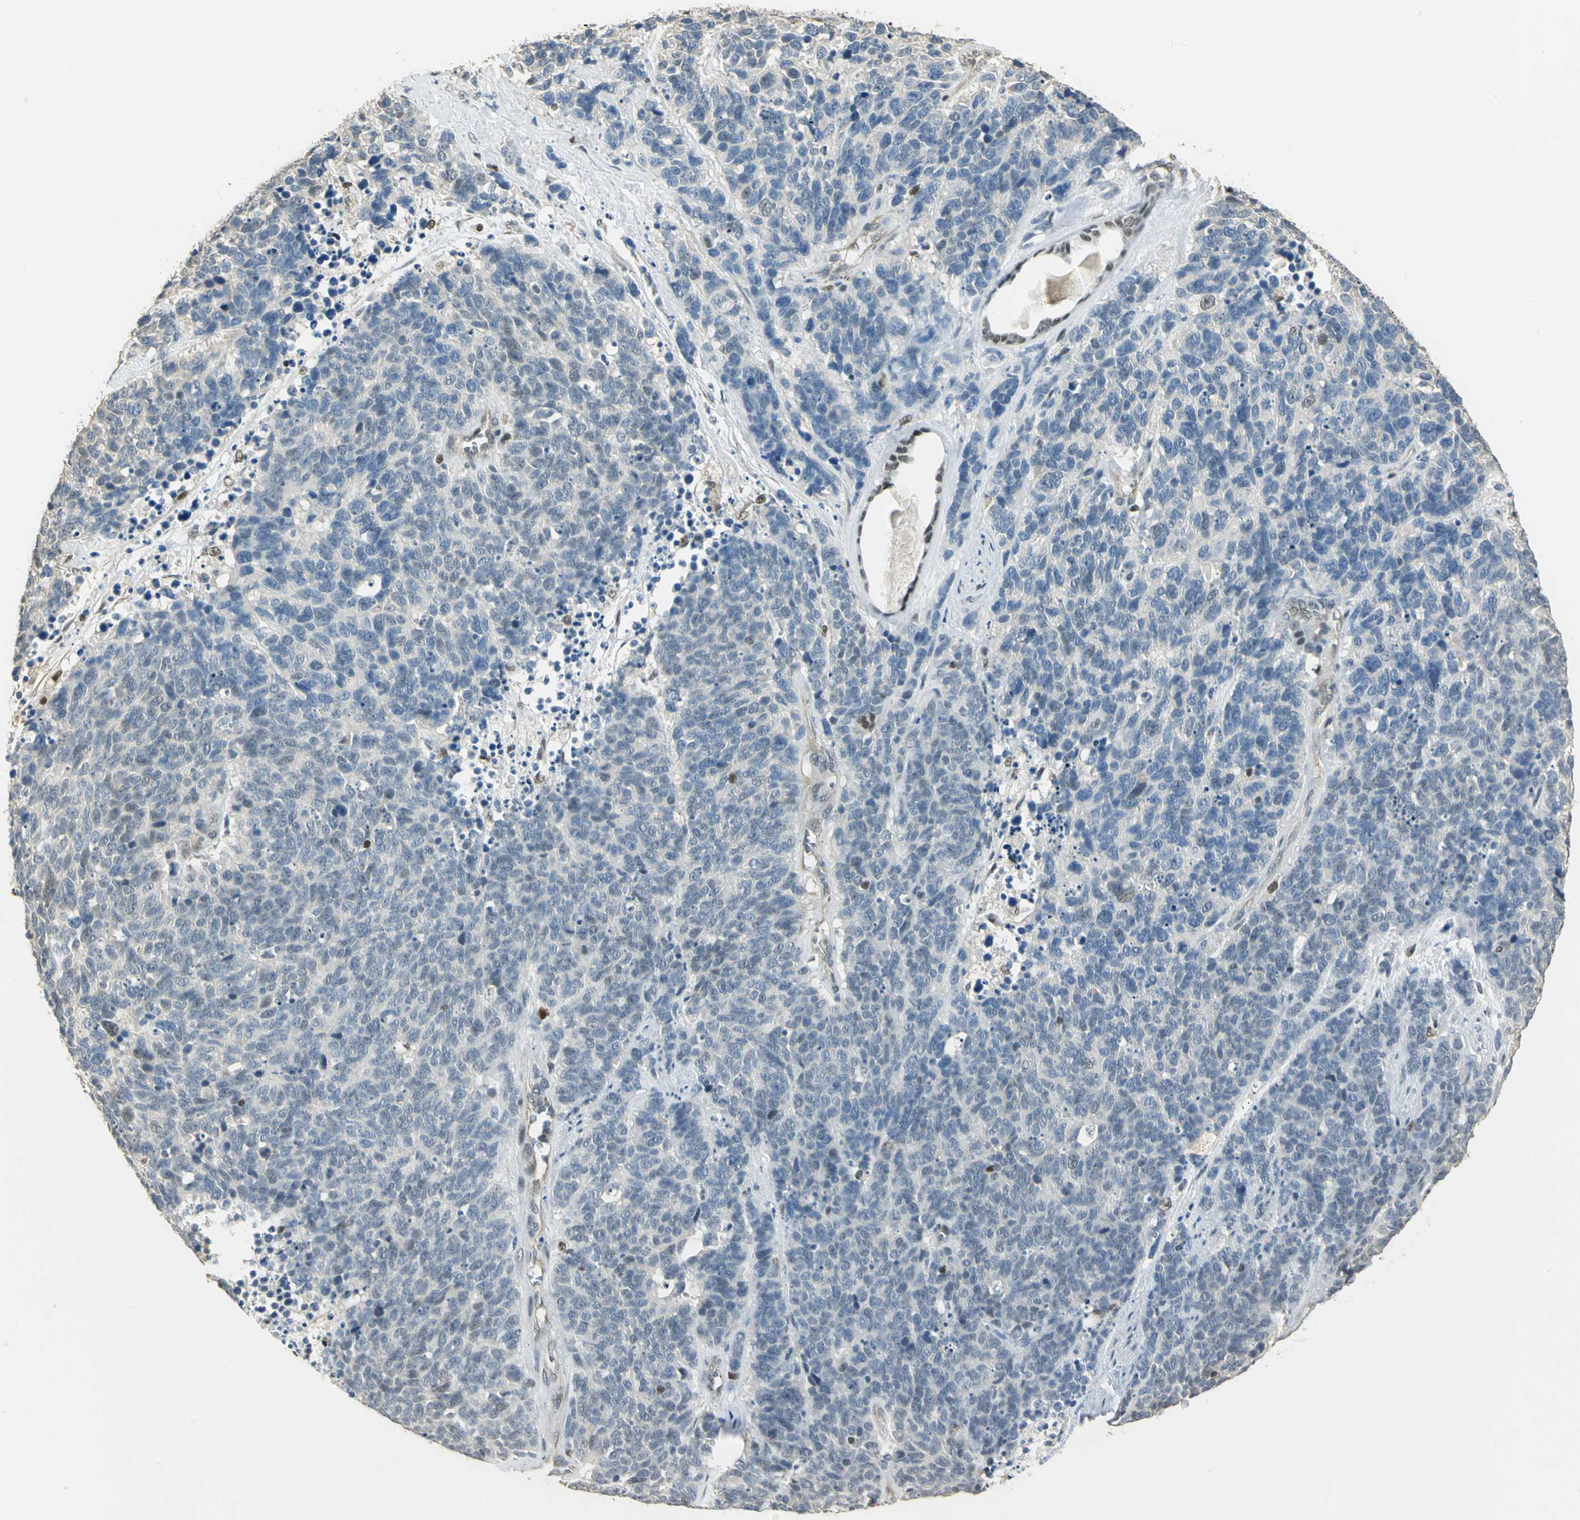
{"staining": {"intensity": "negative", "quantity": "none", "location": "none"}, "tissue": "lung cancer", "cell_type": "Tumor cells", "image_type": "cancer", "snomed": [{"axis": "morphology", "description": "Neoplasm, malignant, NOS"}, {"axis": "topography", "description": "Lung"}], "caption": "The immunohistochemistry micrograph has no significant positivity in tumor cells of lung cancer (malignant neoplasm) tissue.", "gene": "ELF1", "patient": {"sex": "female", "age": 58}}